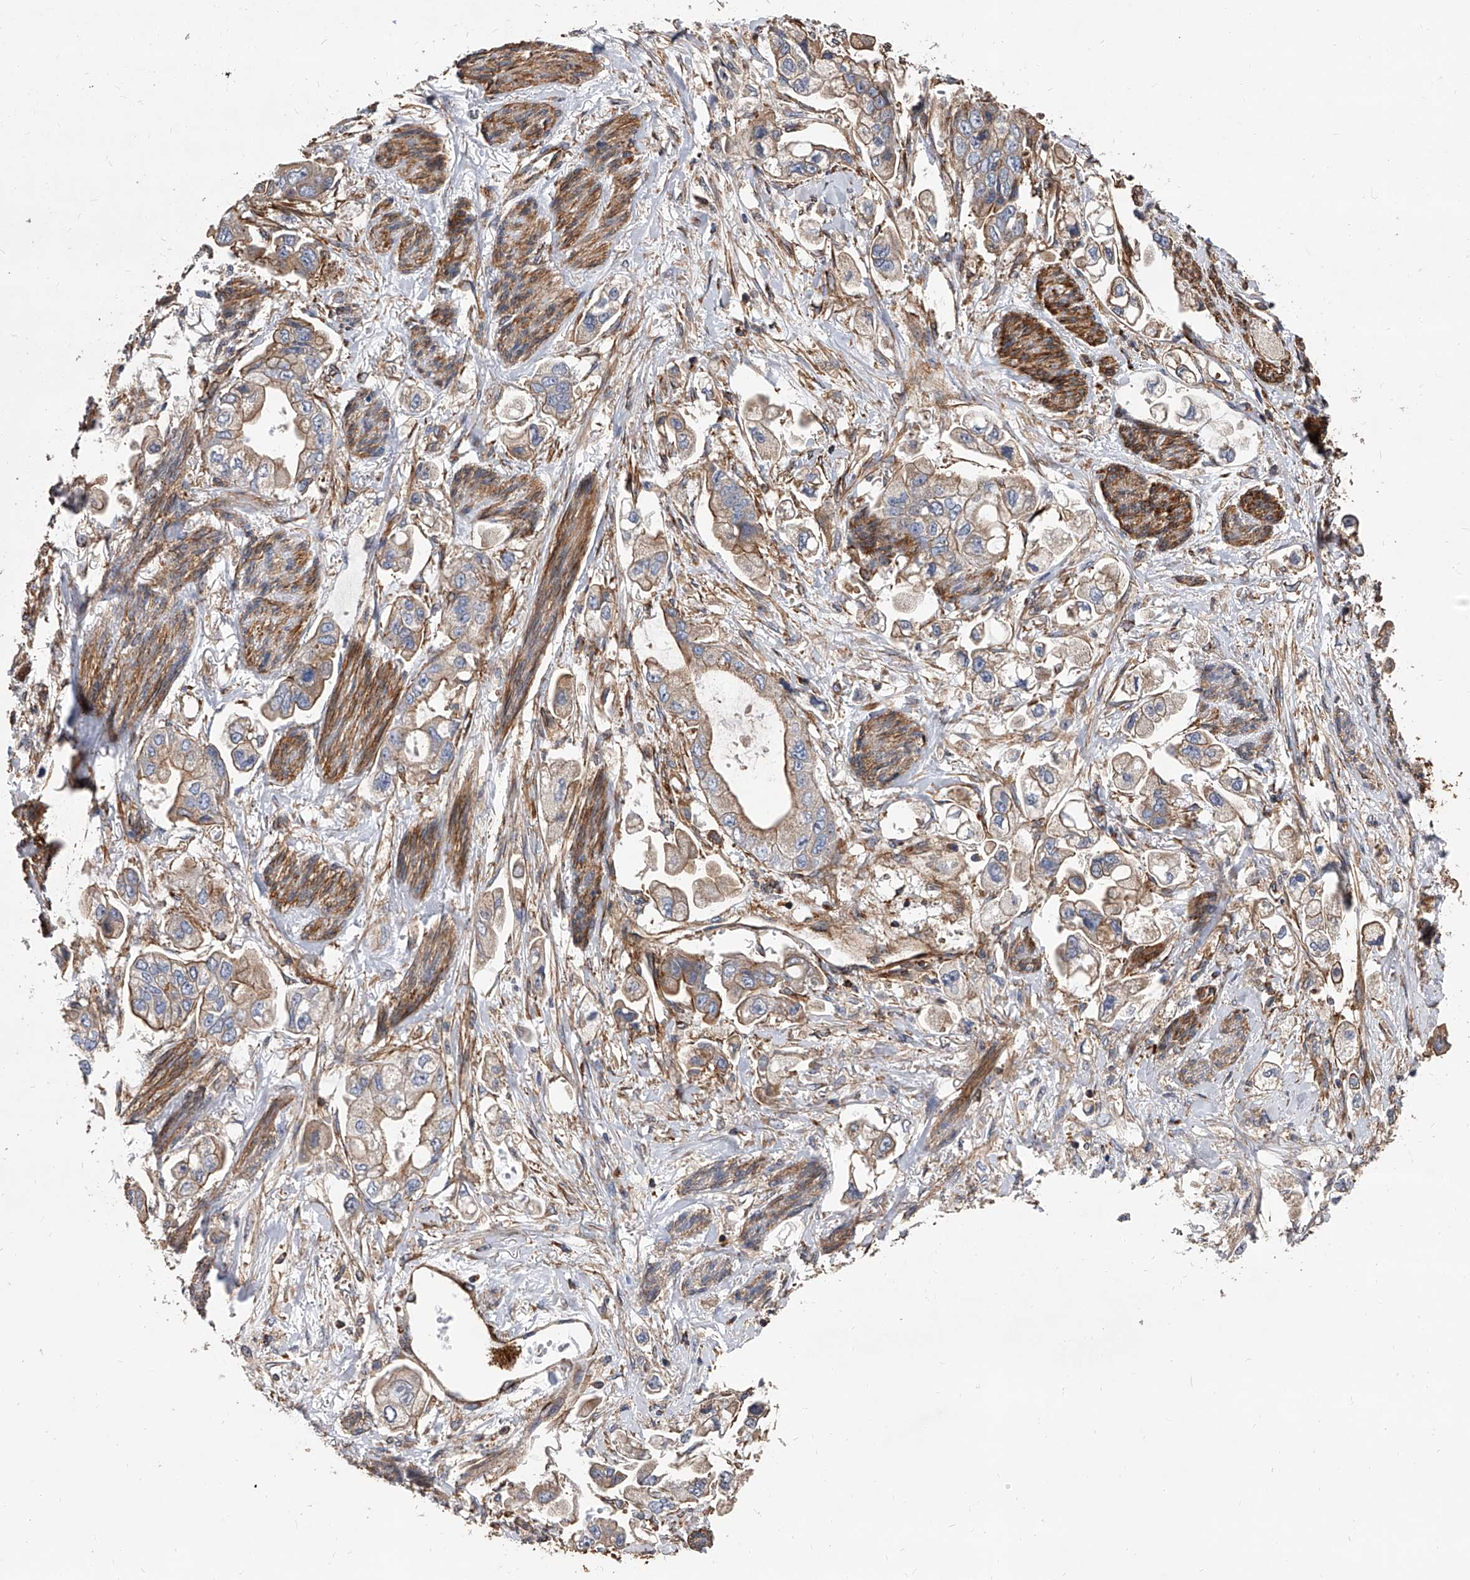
{"staining": {"intensity": "moderate", "quantity": "25%-75%", "location": "cytoplasmic/membranous"}, "tissue": "stomach cancer", "cell_type": "Tumor cells", "image_type": "cancer", "snomed": [{"axis": "morphology", "description": "Adenocarcinoma, NOS"}, {"axis": "topography", "description": "Stomach"}], "caption": "High-power microscopy captured an IHC photomicrograph of stomach adenocarcinoma, revealing moderate cytoplasmic/membranous staining in about 25%-75% of tumor cells.", "gene": "PISD", "patient": {"sex": "male", "age": 62}}